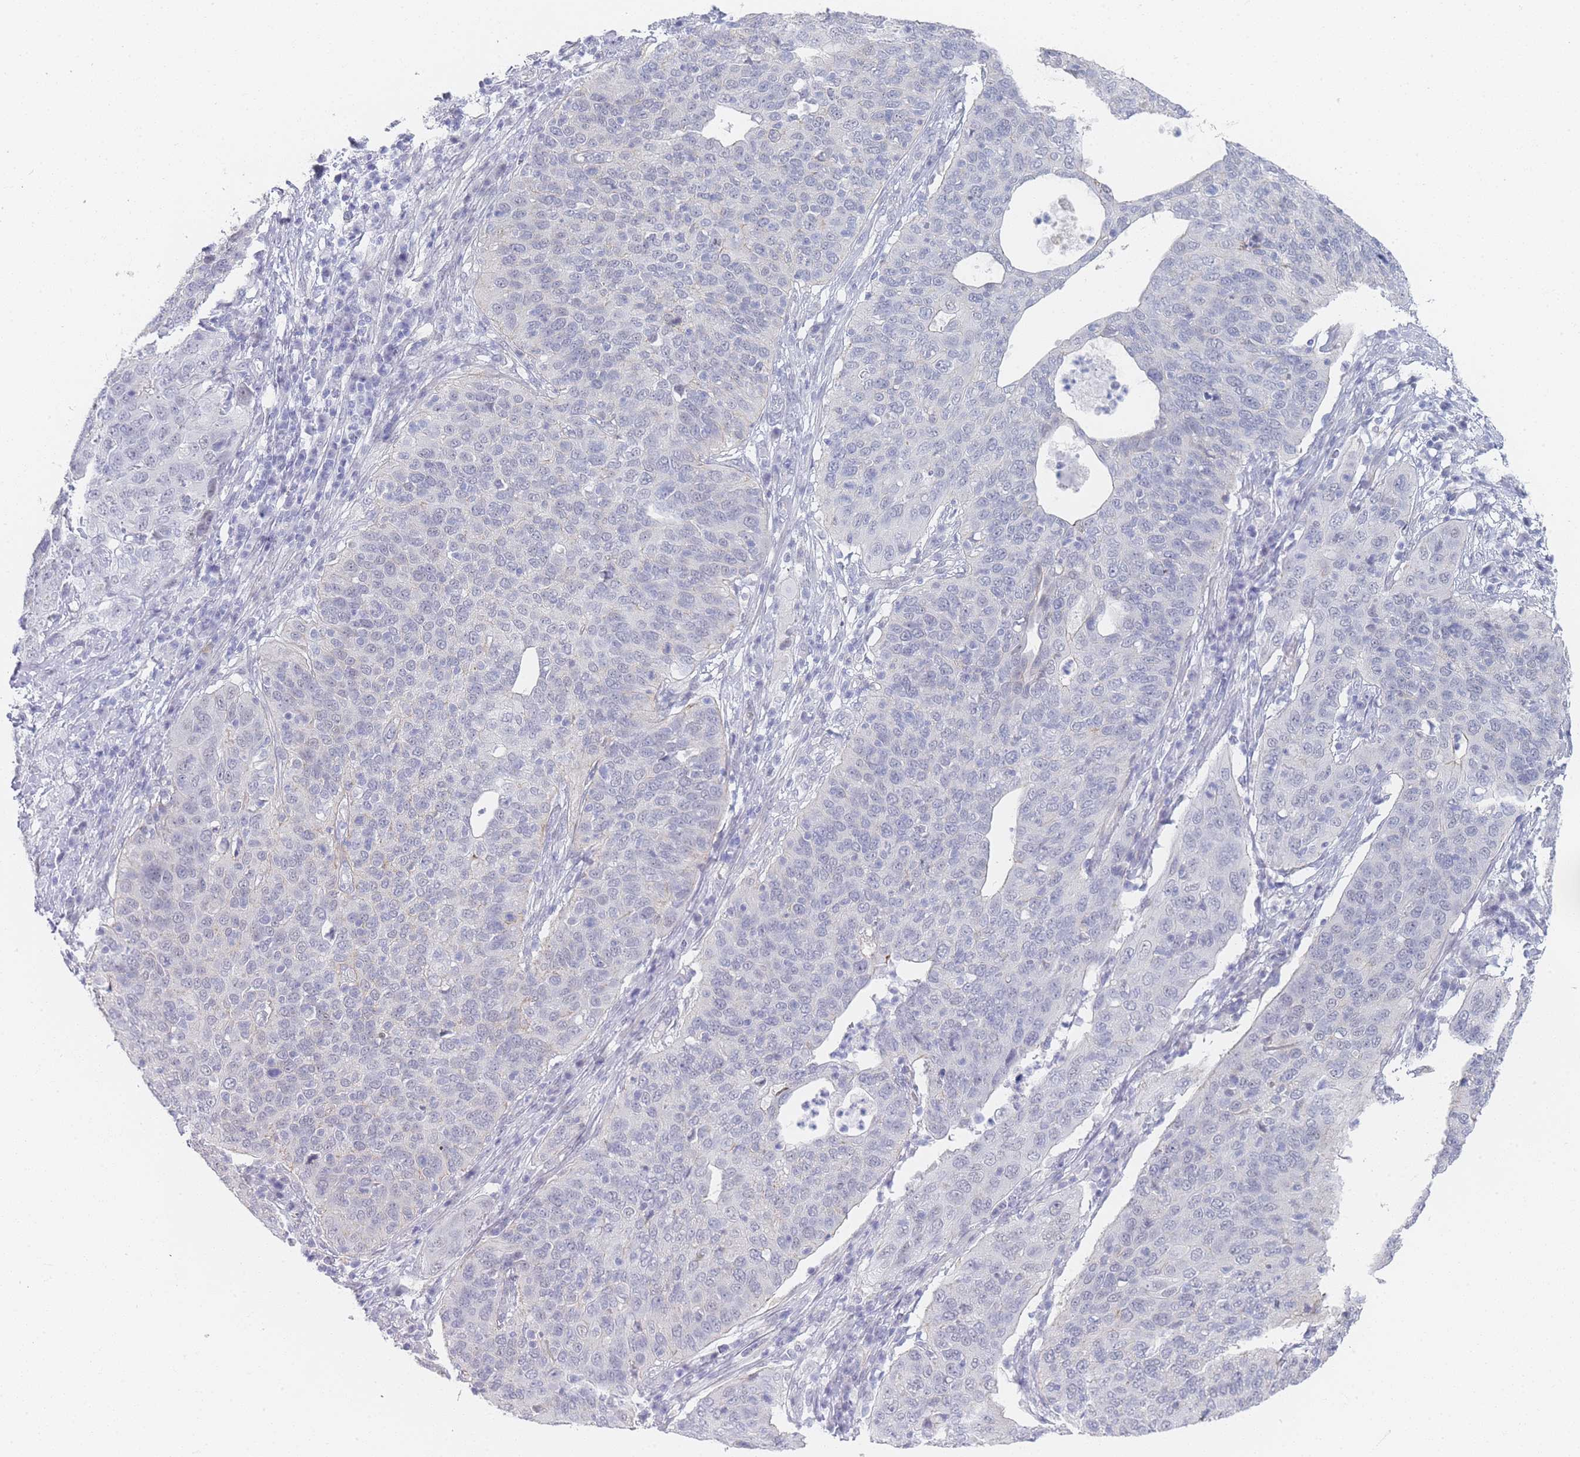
{"staining": {"intensity": "negative", "quantity": "none", "location": "none"}, "tissue": "cervical cancer", "cell_type": "Tumor cells", "image_type": "cancer", "snomed": [{"axis": "morphology", "description": "Squamous cell carcinoma, NOS"}, {"axis": "topography", "description": "Cervix"}], "caption": "Cervical cancer was stained to show a protein in brown. There is no significant staining in tumor cells. (Brightfield microscopy of DAB (3,3'-diaminobenzidine) immunohistochemistry at high magnification).", "gene": "IMPG1", "patient": {"sex": "female", "age": 36}}